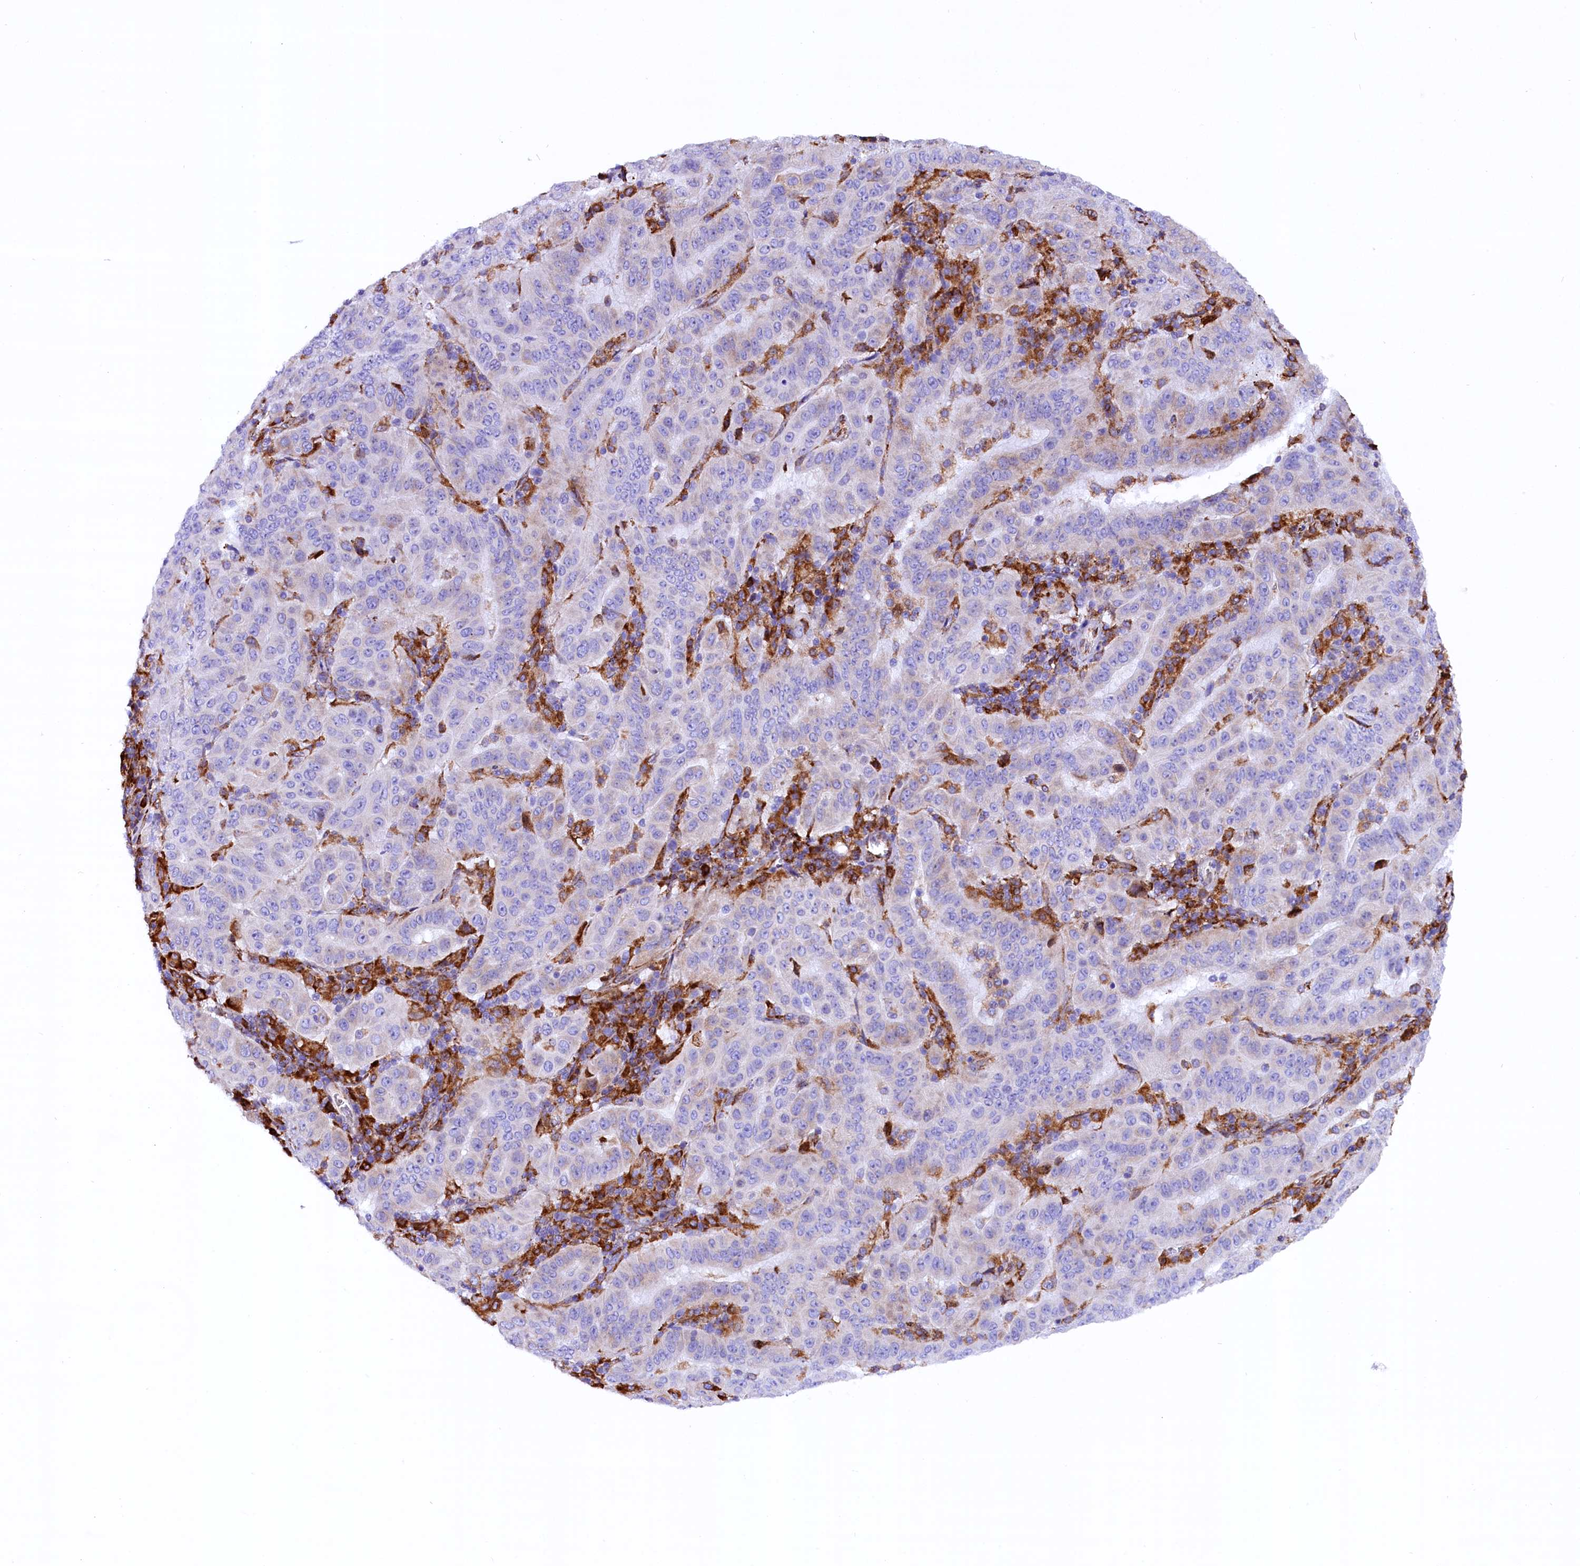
{"staining": {"intensity": "negative", "quantity": "none", "location": "none"}, "tissue": "pancreatic cancer", "cell_type": "Tumor cells", "image_type": "cancer", "snomed": [{"axis": "morphology", "description": "Adenocarcinoma, NOS"}, {"axis": "topography", "description": "Pancreas"}], "caption": "Immunohistochemistry of pancreatic cancer demonstrates no expression in tumor cells.", "gene": "CMTR2", "patient": {"sex": "male", "age": 63}}